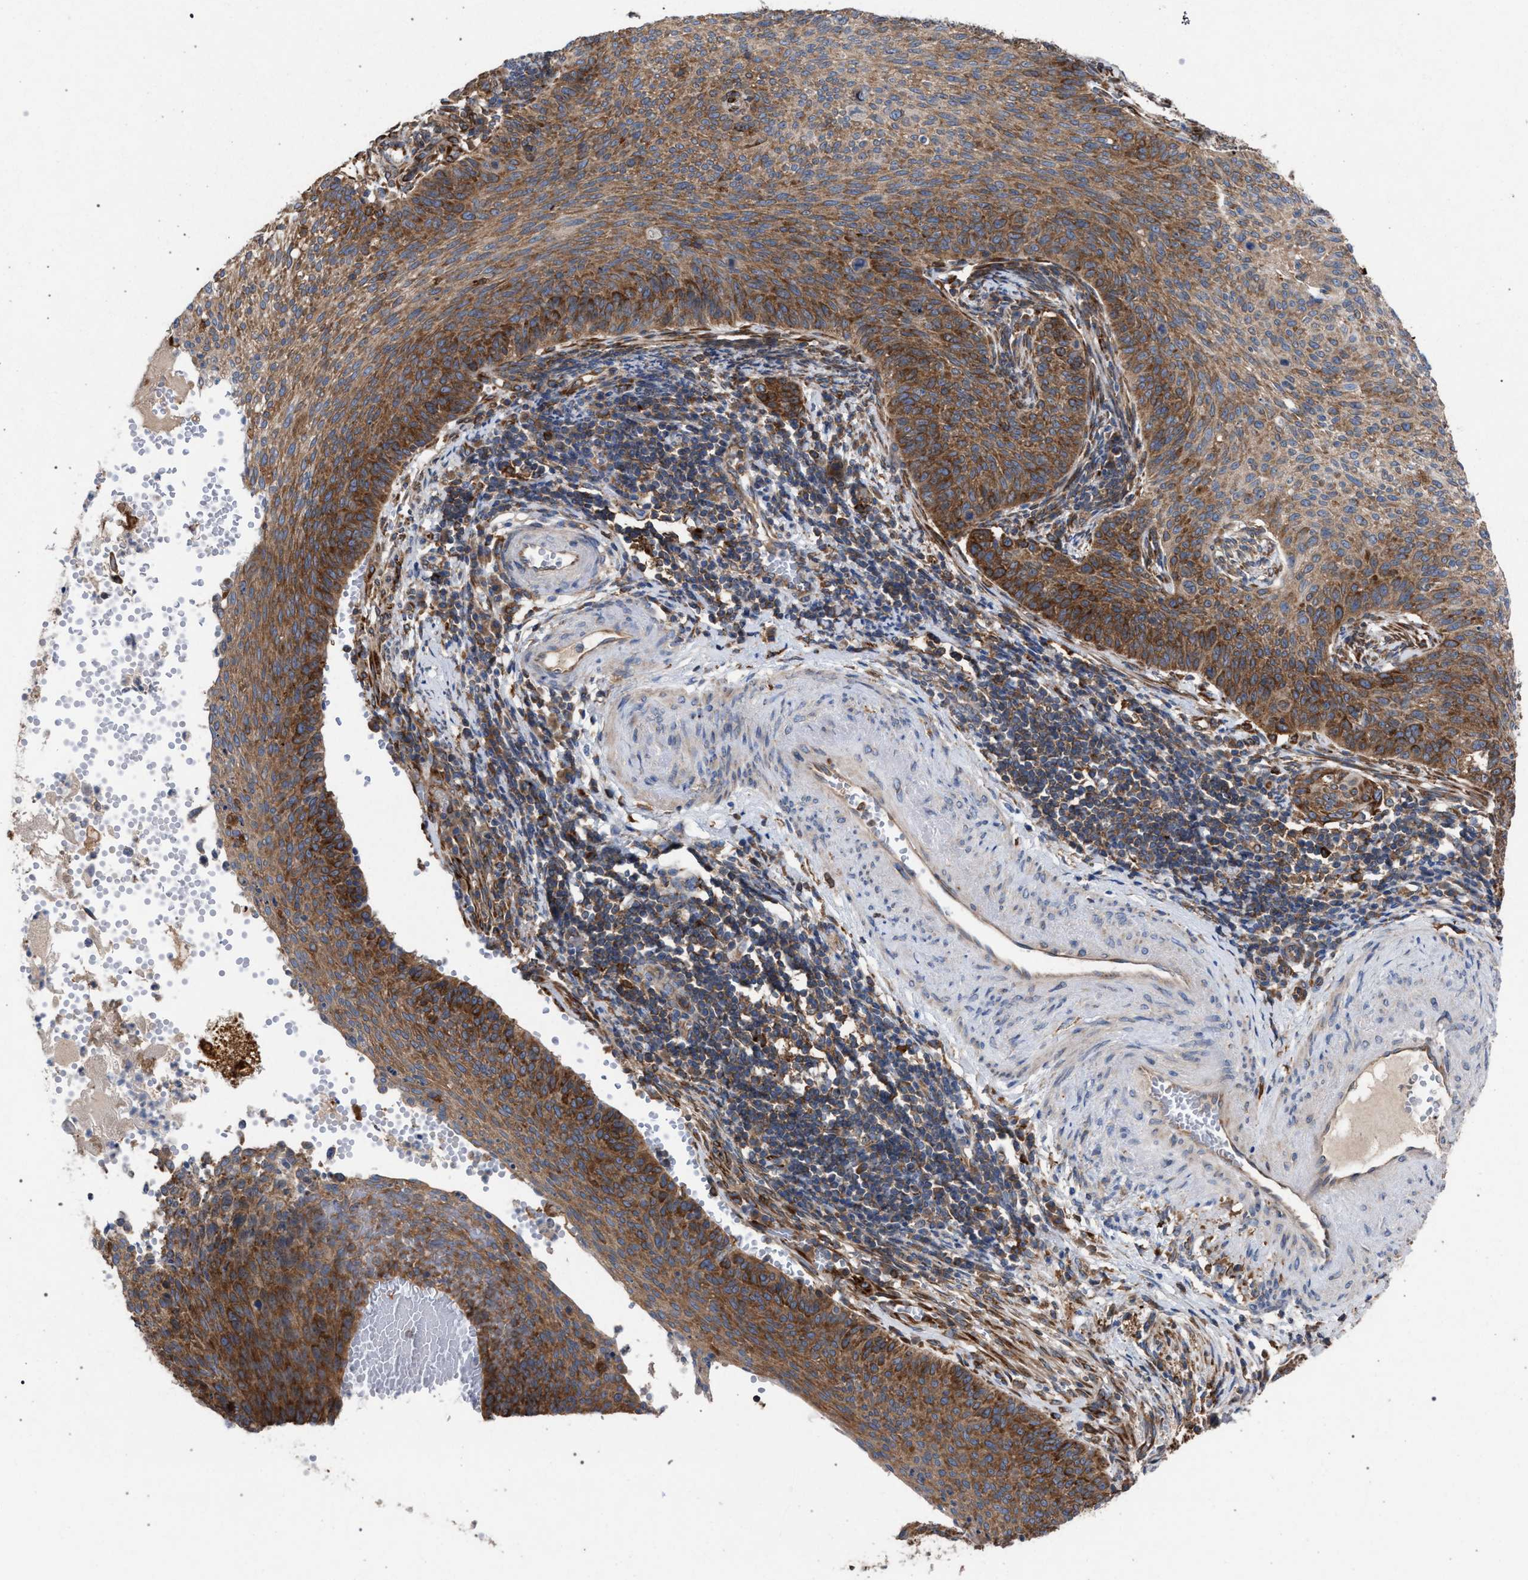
{"staining": {"intensity": "strong", "quantity": ">75%", "location": "cytoplasmic/membranous"}, "tissue": "cervical cancer", "cell_type": "Tumor cells", "image_type": "cancer", "snomed": [{"axis": "morphology", "description": "Squamous cell carcinoma, NOS"}, {"axis": "topography", "description": "Cervix"}], "caption": "An image of human cervical cancer stained for a protein shows strong cytoplasmic/membranous brown staining in tumor cells.", "gene": "CDR2L", "patient": {"sex": "female", "age": 70}}